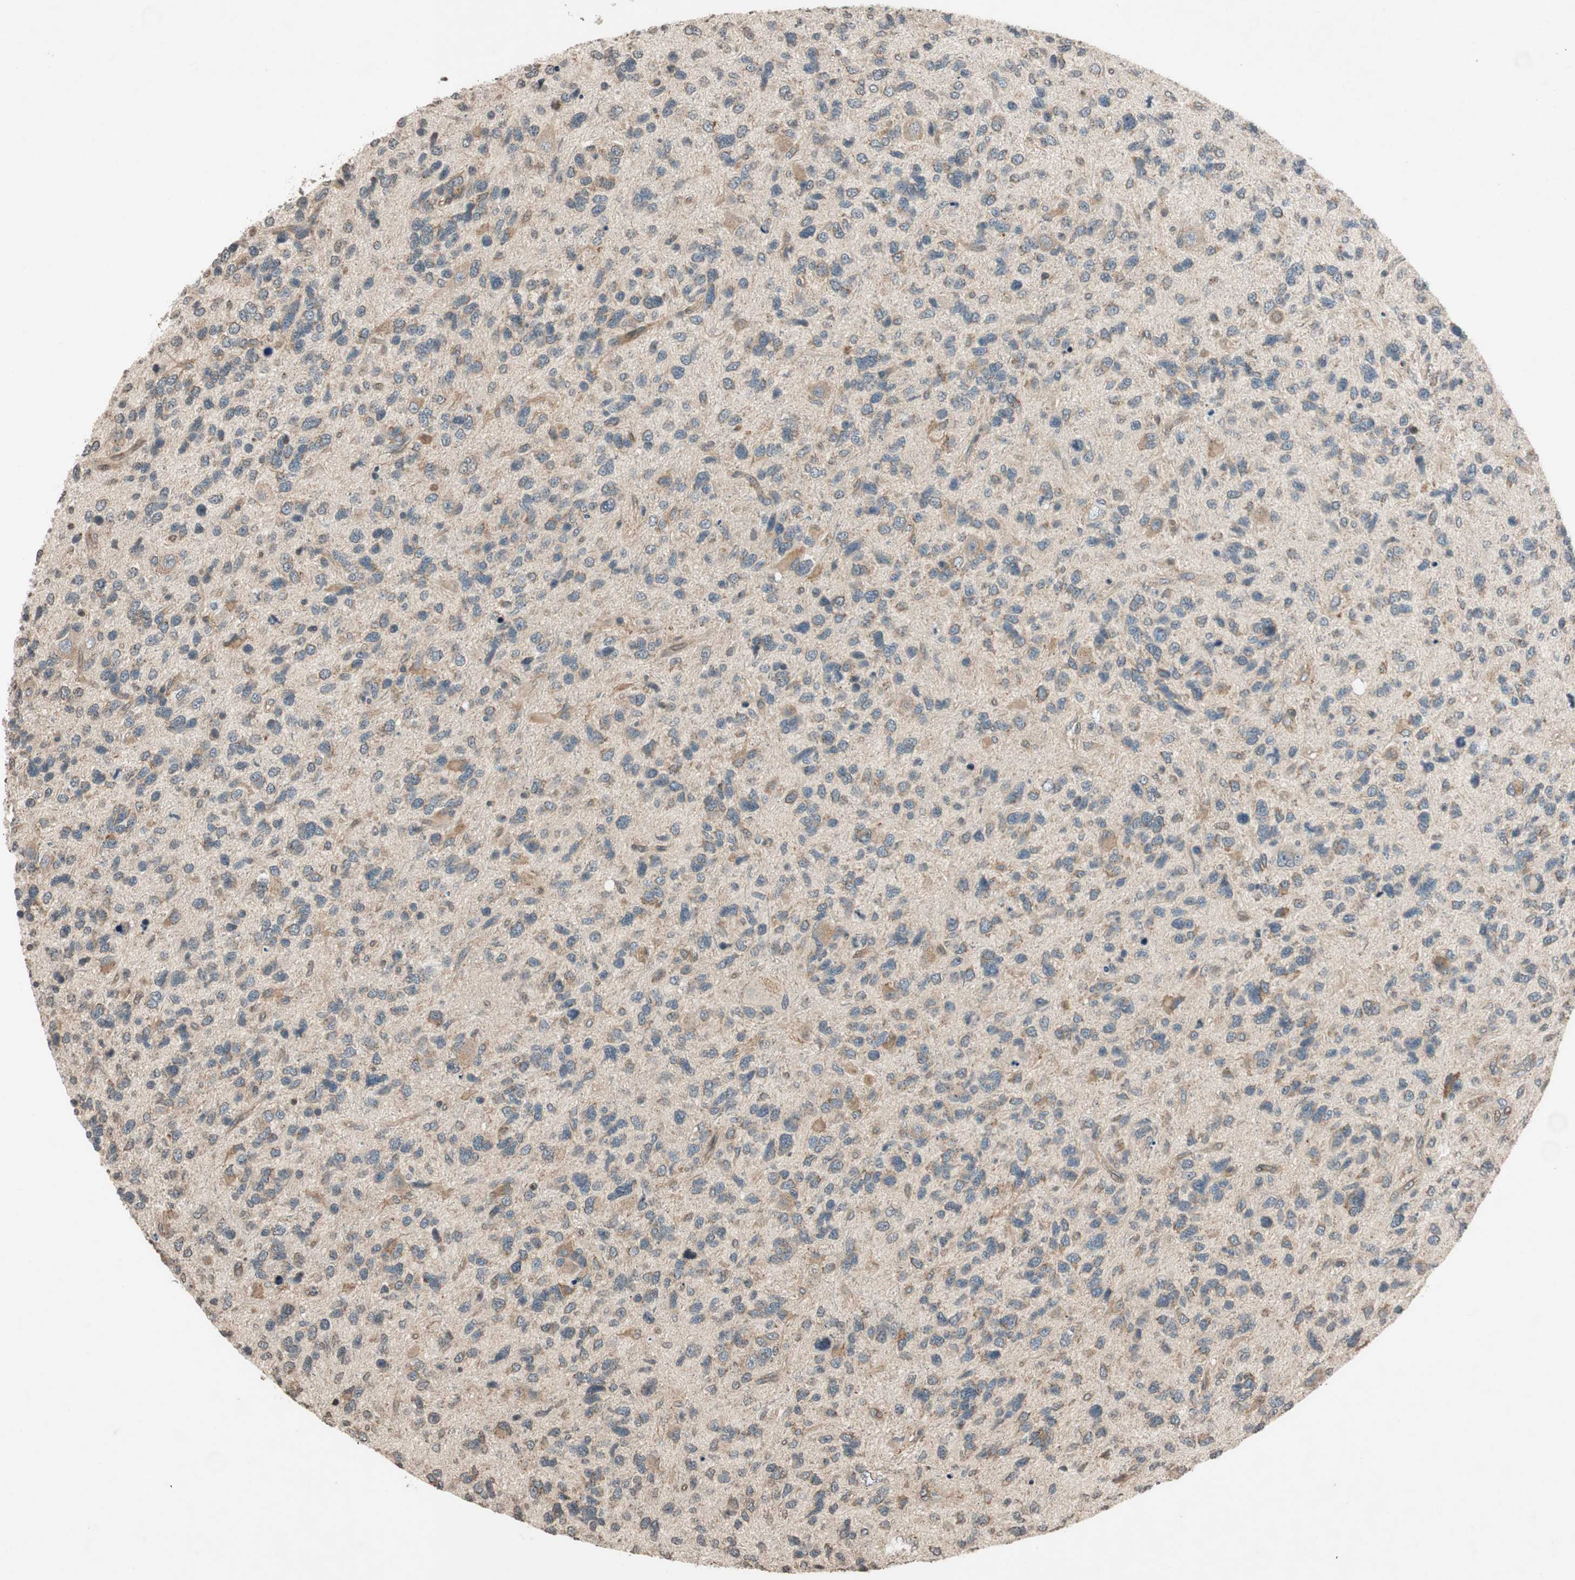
{"staining": {"intensity": "weak", "quantity": "25%-75%", "location": "cytoplasmic/membranous"}, "tissue": "glioma", "cell_type": "Tumor cells", "image_type": "cancer", "snomed": [{"axis": "morphology", "description": "Glioma, malignant, High grade"}, {"axis": "topography", "description": "Brain"}], "caption": "A low amount of weak cytoplasmic/membranous expression is present in approximately 25%-75% of tumor cells in malignant glioma (high-grade) tissue.", "gene": "GCLM", "patient": {"sex": "female", "age": 58}}